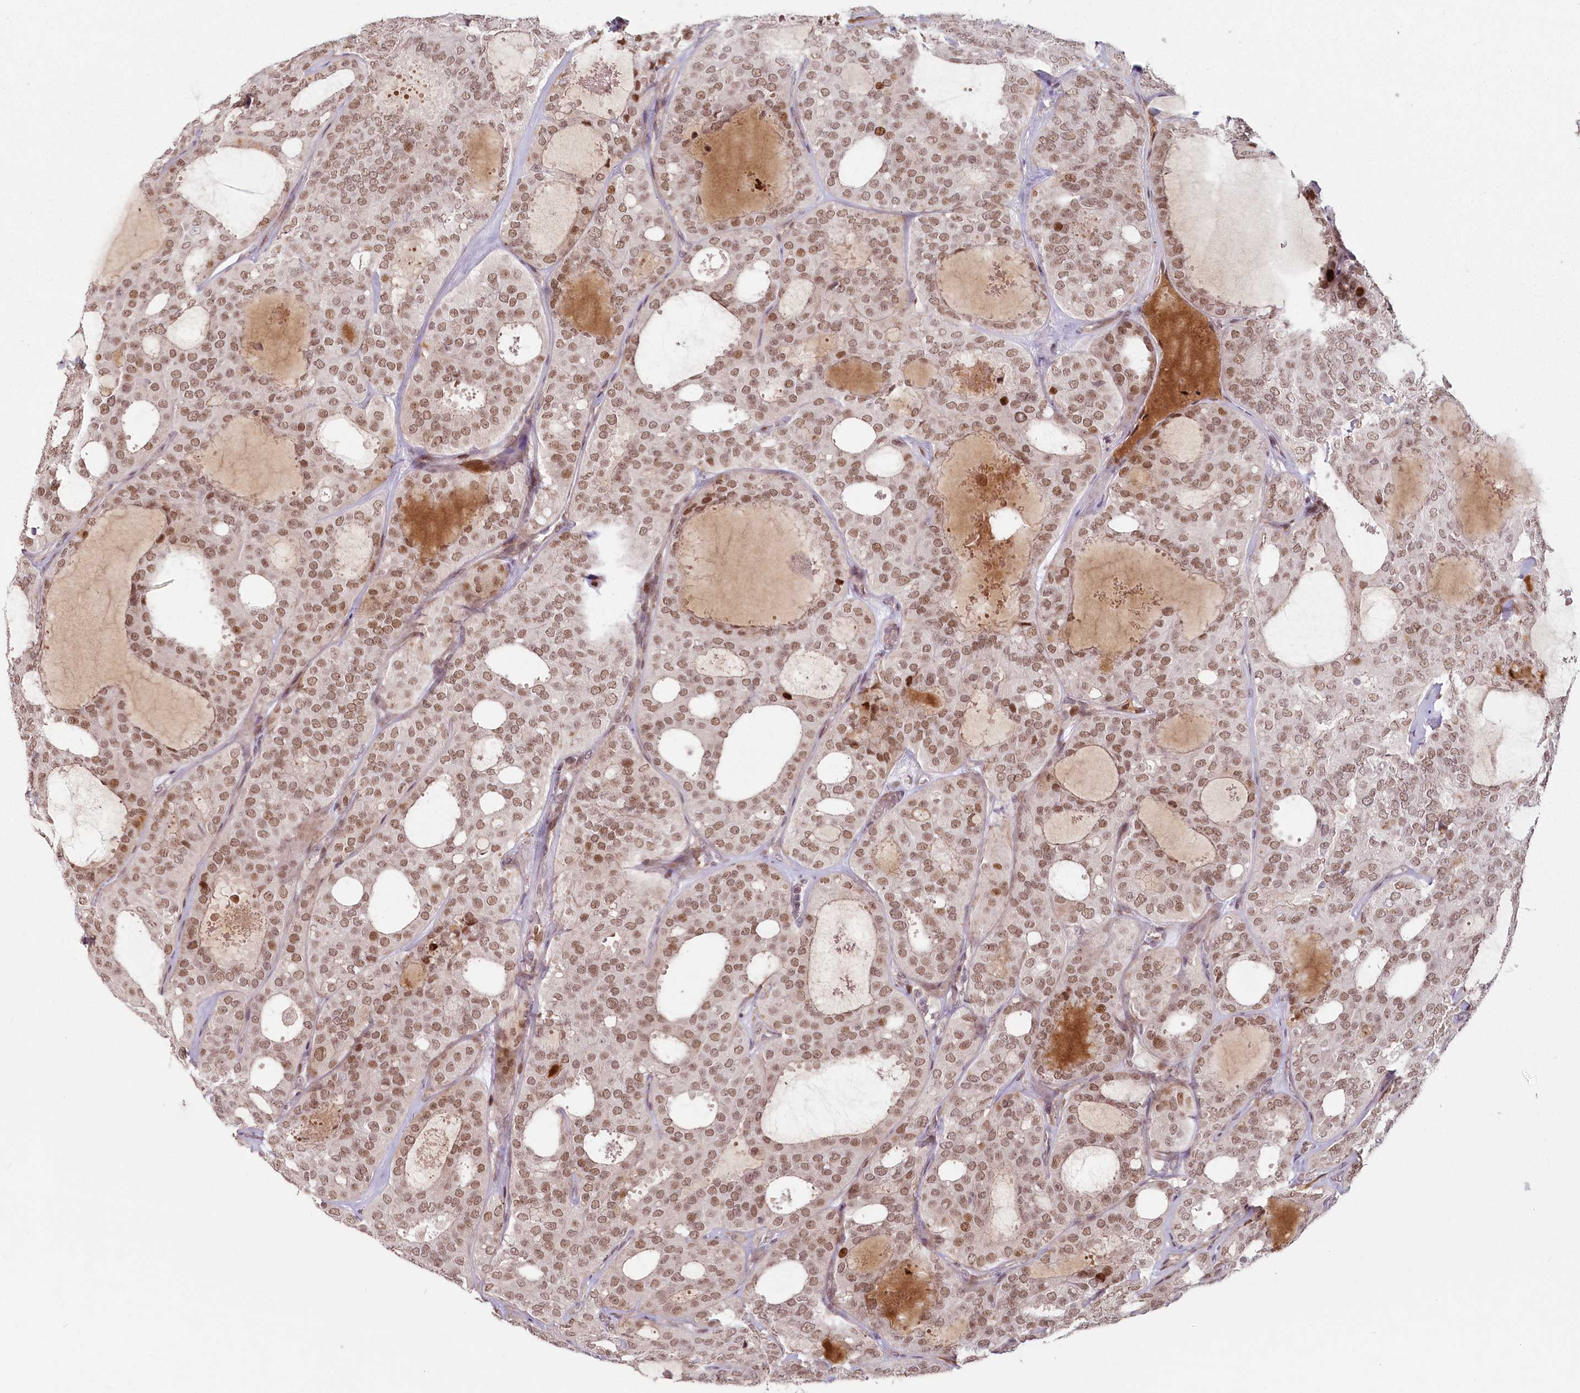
{"staining": {"intensity": "moderate", "quantity": ">75%", "location": "nuclear"}, "tissue": "thyroid cancer", "cell_type": "Tumor cells", "image_type": "cancer", "snomed": [{"axis": "morphology", "description": "Follicular adenoma carcinoma, NOS"}, {"axis": "topography", "description": "Thyroid gland"}], "caption": "Follicular adenoma carcinoma (thyroid) stained with IHC displays moderate nuclear expression in approximately >75% of tumor cells. The staining was performed using DAB to visualize the protein expression in brown, while the nuclei were stained in blue with hematoxylin (Magnification: 20x).", "gene": "FAM204A", "patient": {"sex": "male", "age": 75}}